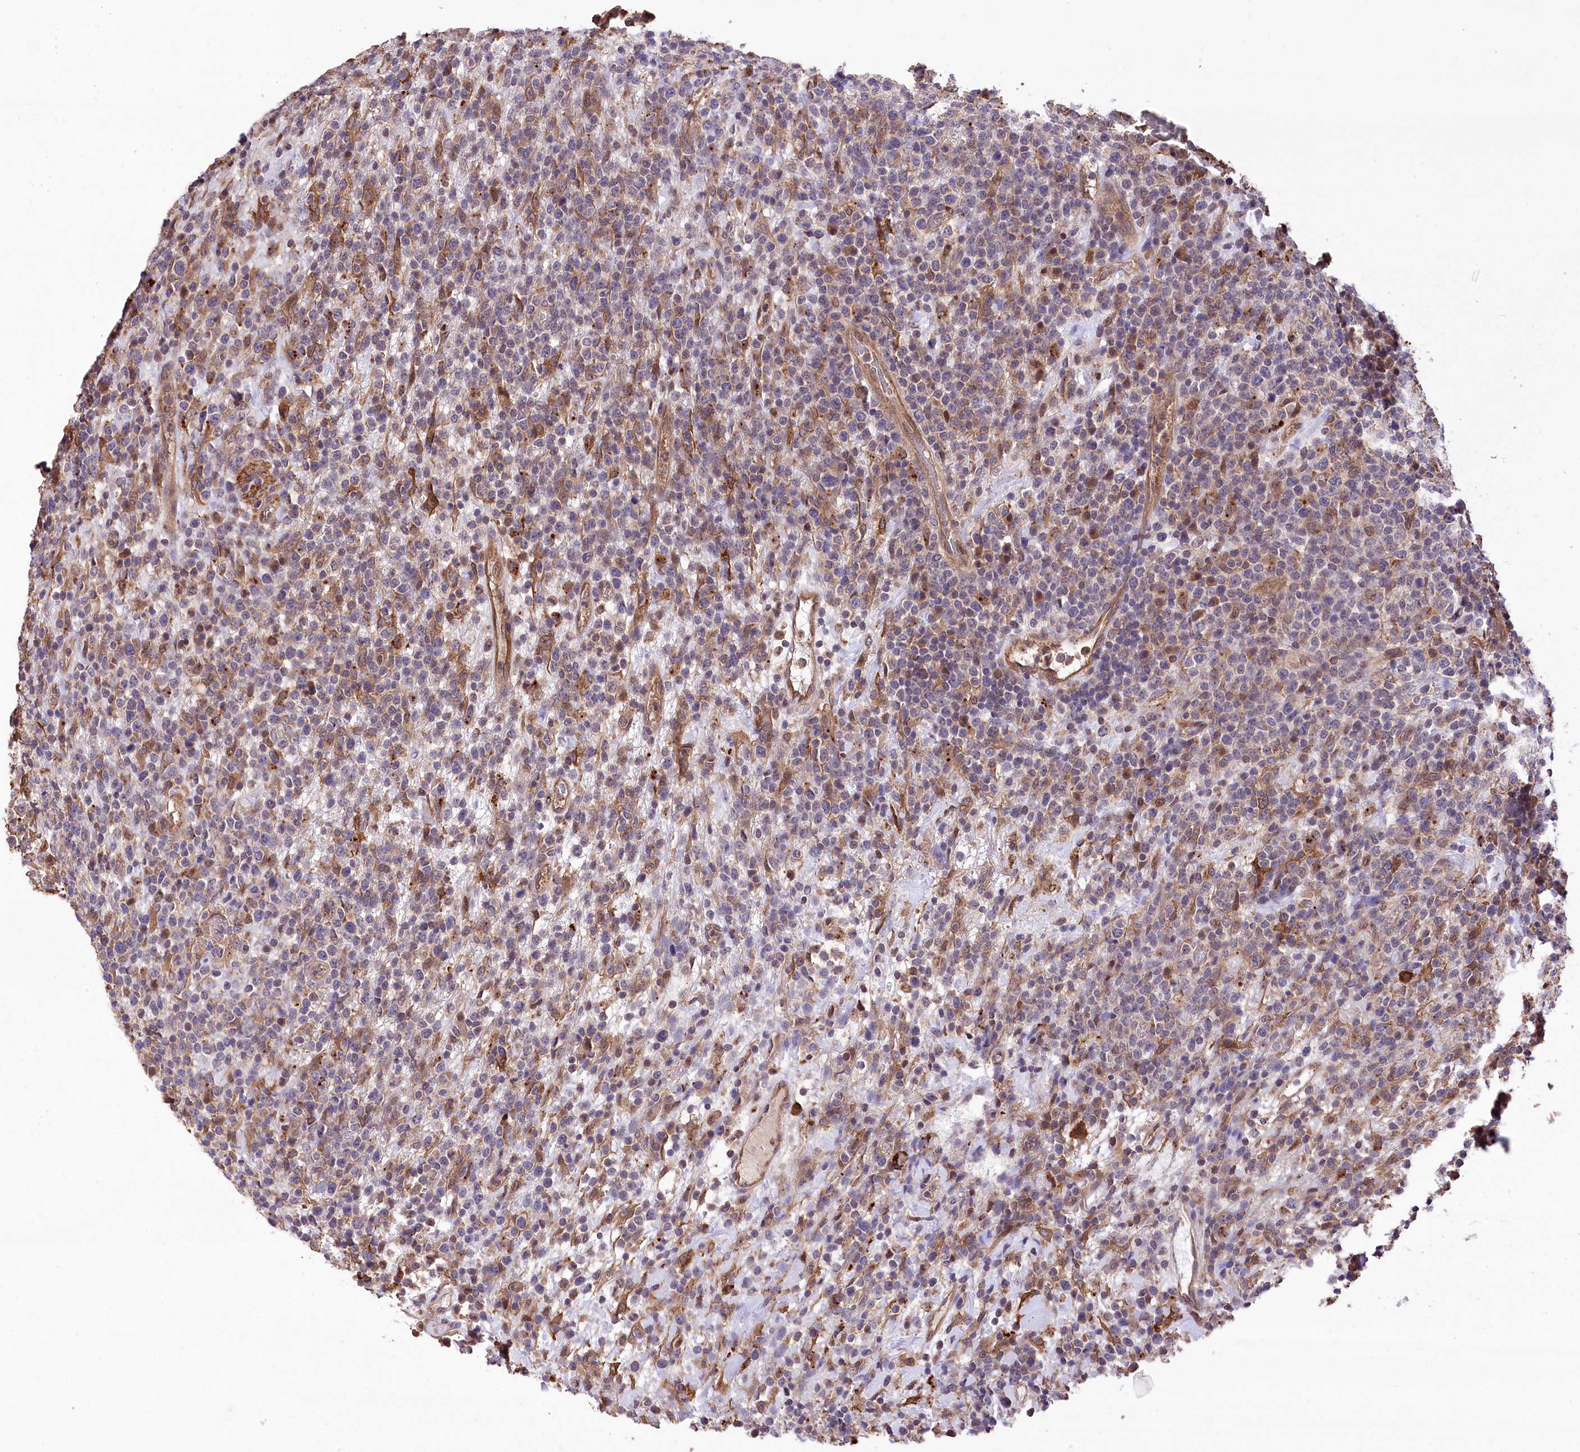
{"staining": {"intensity": "negative", "quantity": "none", "location": "none"}, "tissue": "lymphoma", "cell_type": "Tumor cells", "image_type": "cancer", "snomed": [{"axis": "morphology", "description": "Malignant lymphoma, non-Hodgkin's type, High grade"}, {"axis": "topography", "description": "Colon"}], "caption": "High magnification brightfield microscopy of lymphoma stained with DAB (3,3'-diaminobenzidine) (brown) and counterstained with hematoxylin (blue): tumor cells show no significant expression.", "gene": "DPP3", "patient": {"sex": "female", "age": 53}}